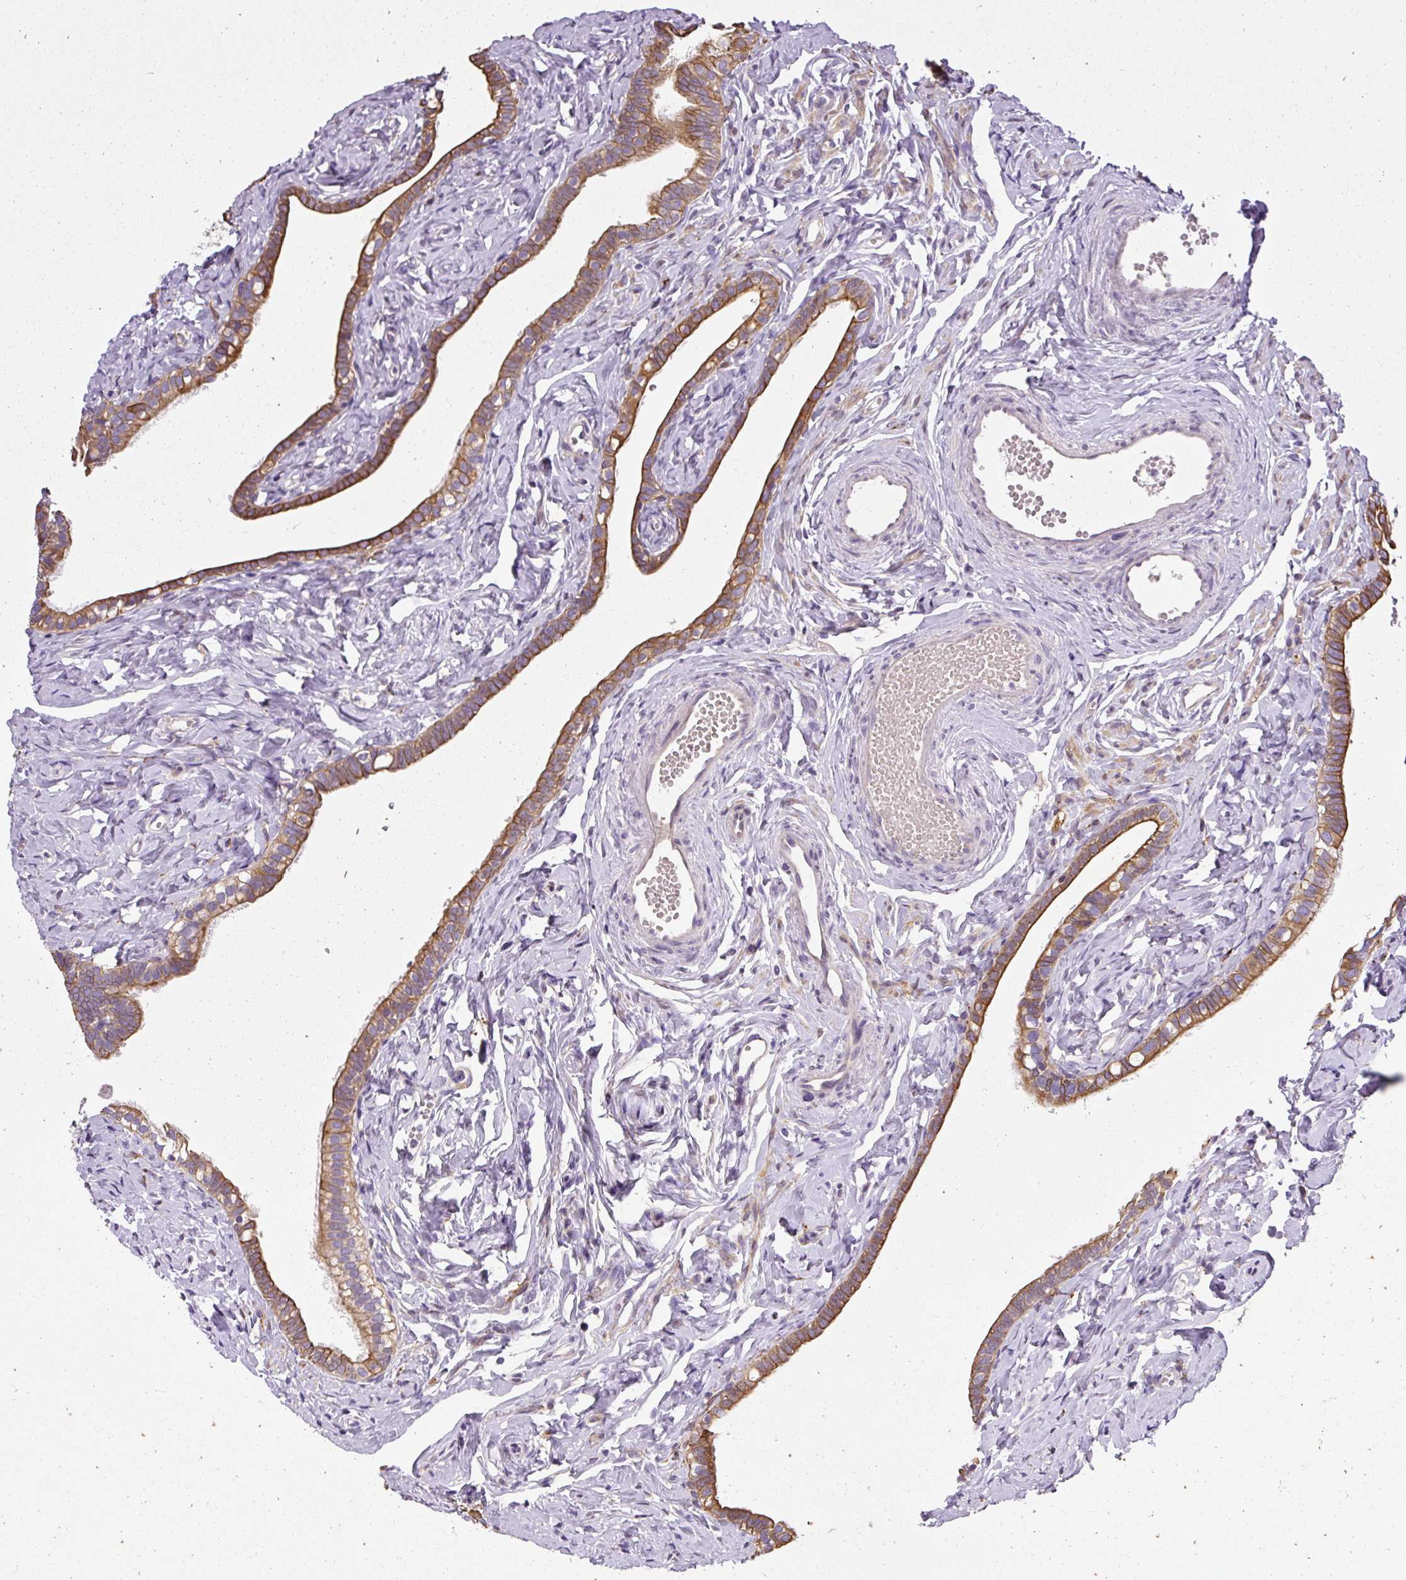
{"staining": {"intensity": "moderate", "quantity": ">75%", "location": "cytoplasmic/membranous"}, "tissue": "fallopian tube", "cell_type": "Glandular cells", "image_type": "normal", "snomed": [{"axis": "morphology", "description": "Normal tissue, NOS"}, {"axis": "topography", "description": "Fallopian tube"}], "caption": "A medium amount of moderate cytoplasmic/membranous expression is present in about >75% of glandular cells in unremarkable fallopian tube.", "gene": "FAM149A", "patient": {"sex": "female", "age": 66}}